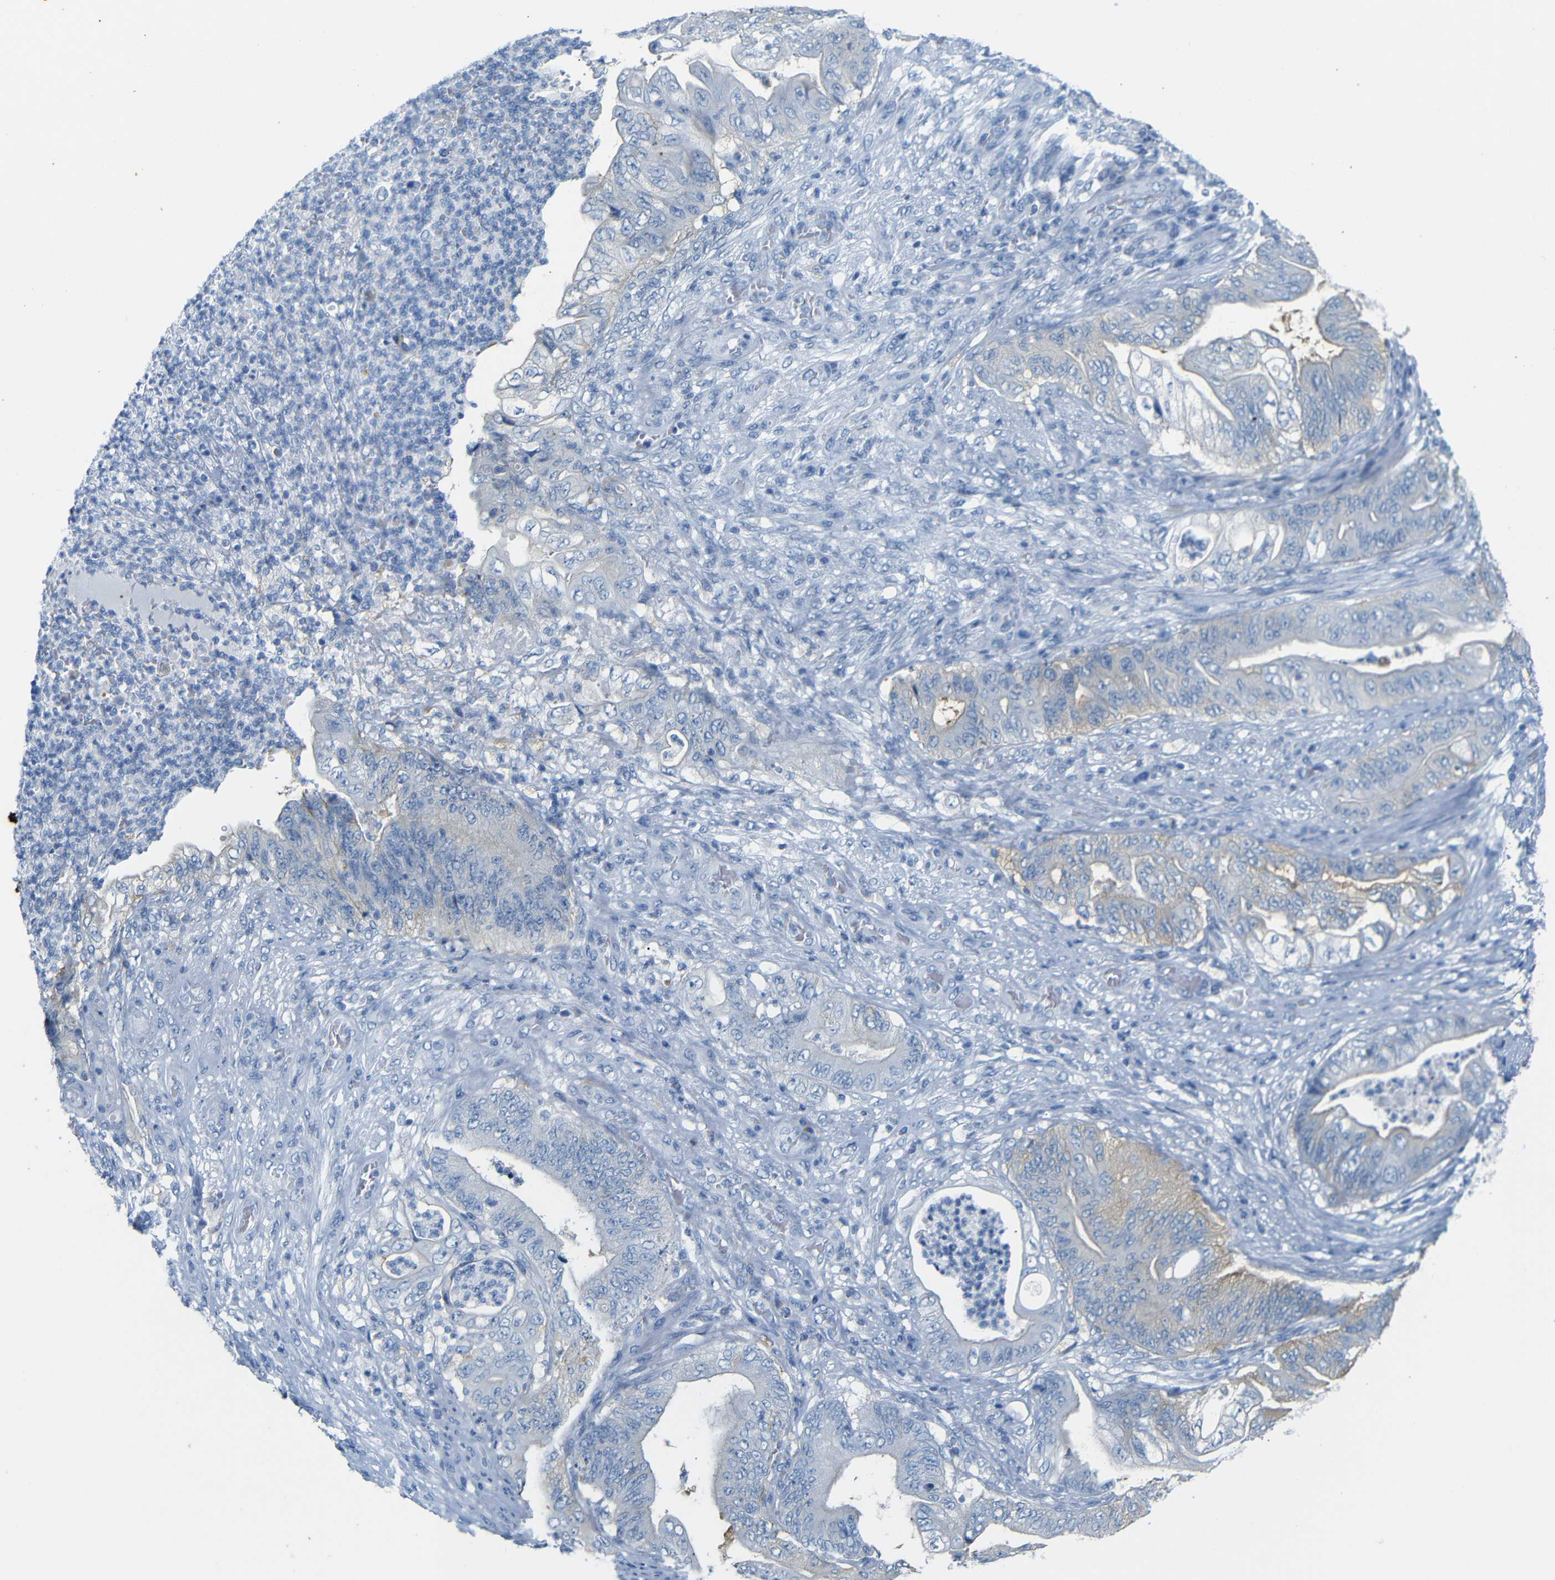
{"staining": {"intensity": "weak", "quantity": "<25%", "location": "cytoplasmic/membranous"}, "tissue": "stomach cancer", "cell_type": "Tumor cells", "image_type": "cancer", "snomed": [{"axis": "morphology", "description": "Adenocarcinoma, NOS"}, {"axis": "topography", "description": "Stomach"}], "caption": "Tumor cells are negative for protein expression in human stomach cancer.", "gene": "FCRL1", "patient": {"sex": "female", "age": 73}}